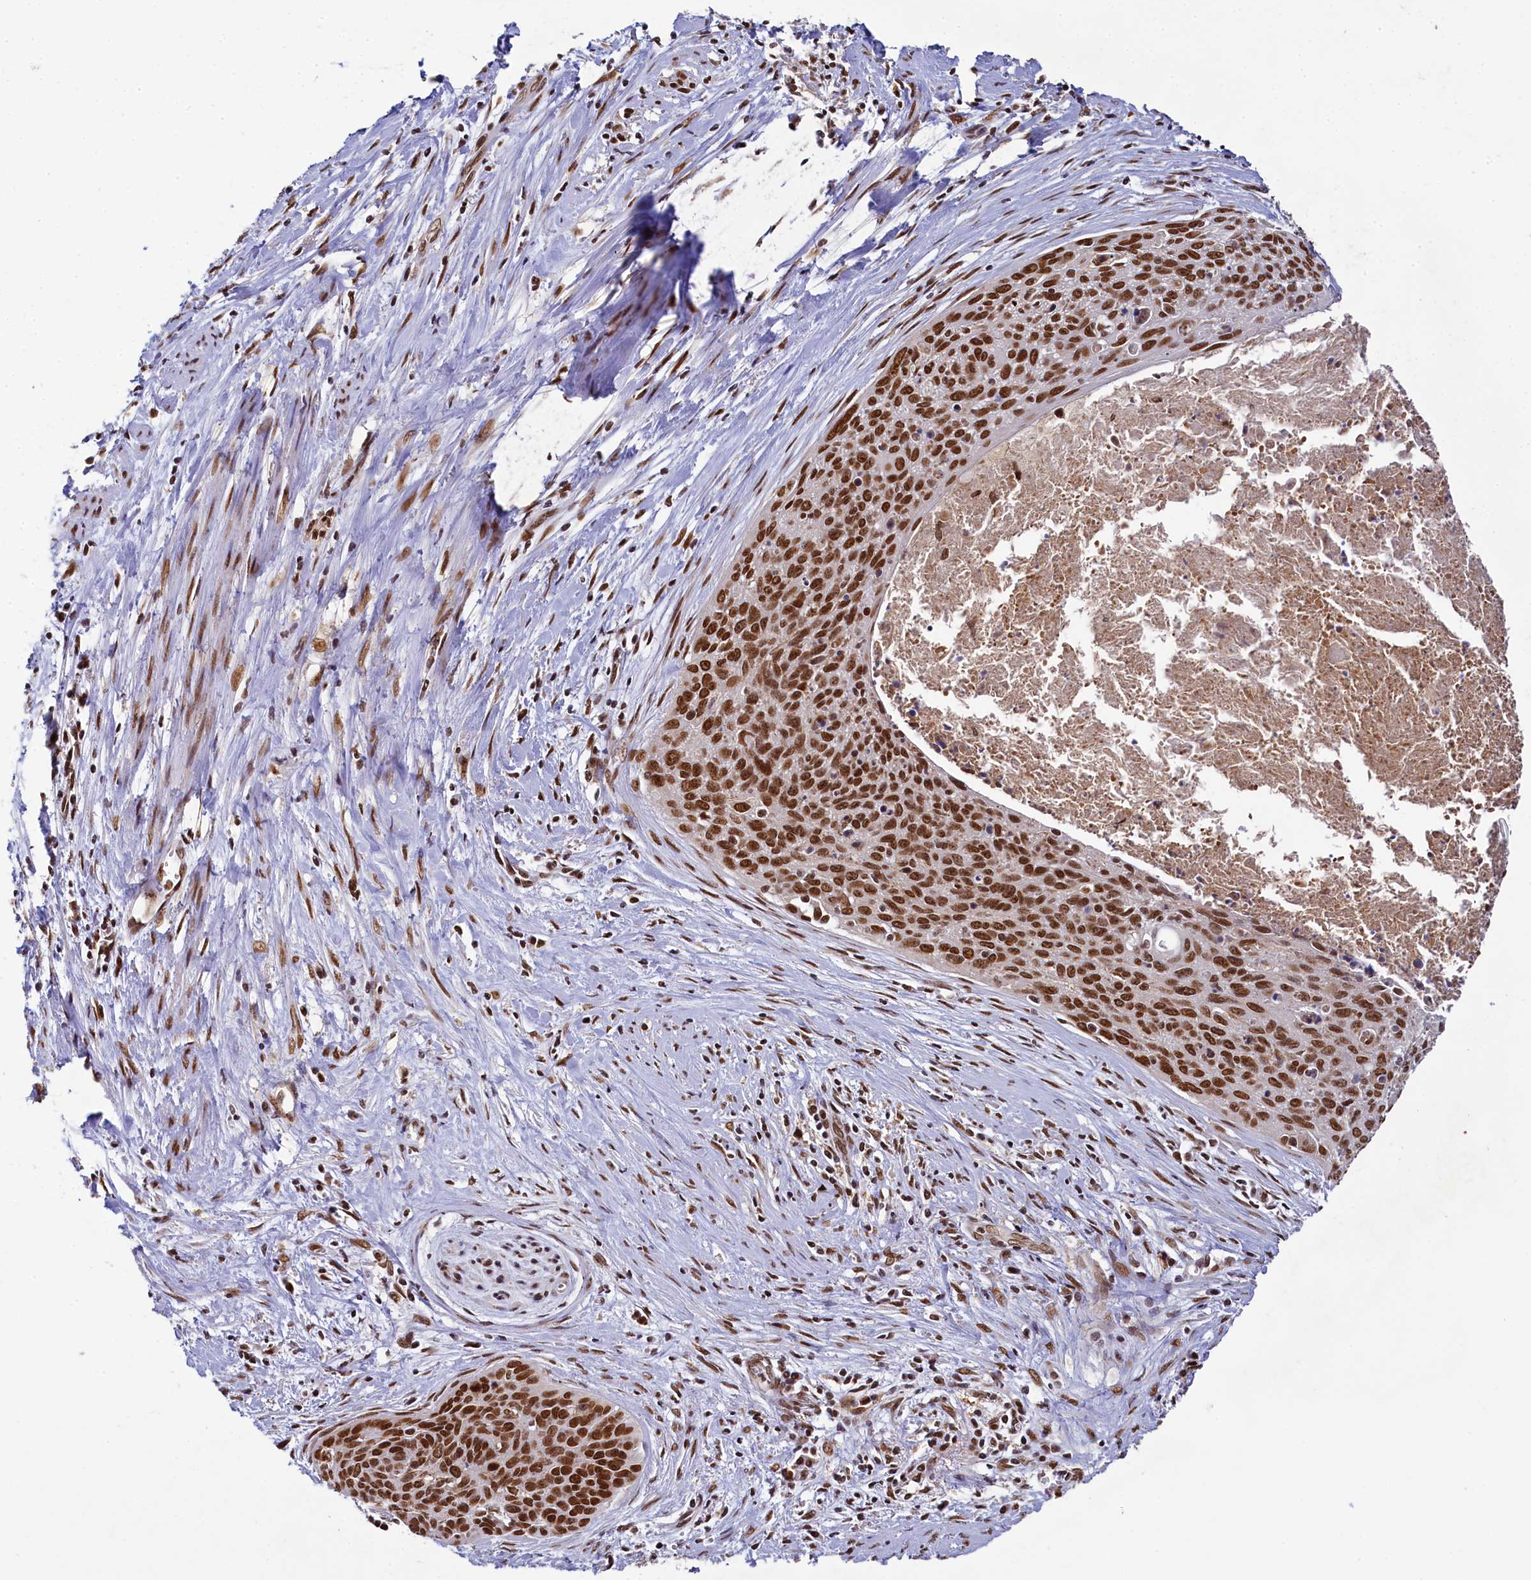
{"staining": {"intensity": "strong", "quantity": ">75%", "location": "nuclear"}, "tissue": "cervical cancer", "cell_type": "Tumor cells", "image_type": "cancer", "snomed": [{"axis": "morphology", "description": "Squamous cell carcinoma, NOS"}, {"axis": "topography", "description": "Cervix"}], "caption": "A high amount of strong nuclear staining is present in about >75% of tumor cells in cervical cancer tissue. The protein of interest is shown in brown color, while the nuclei are stained blue.", "gene": "PPHLN1", "patient": {"sex": "female", "age": 55}}